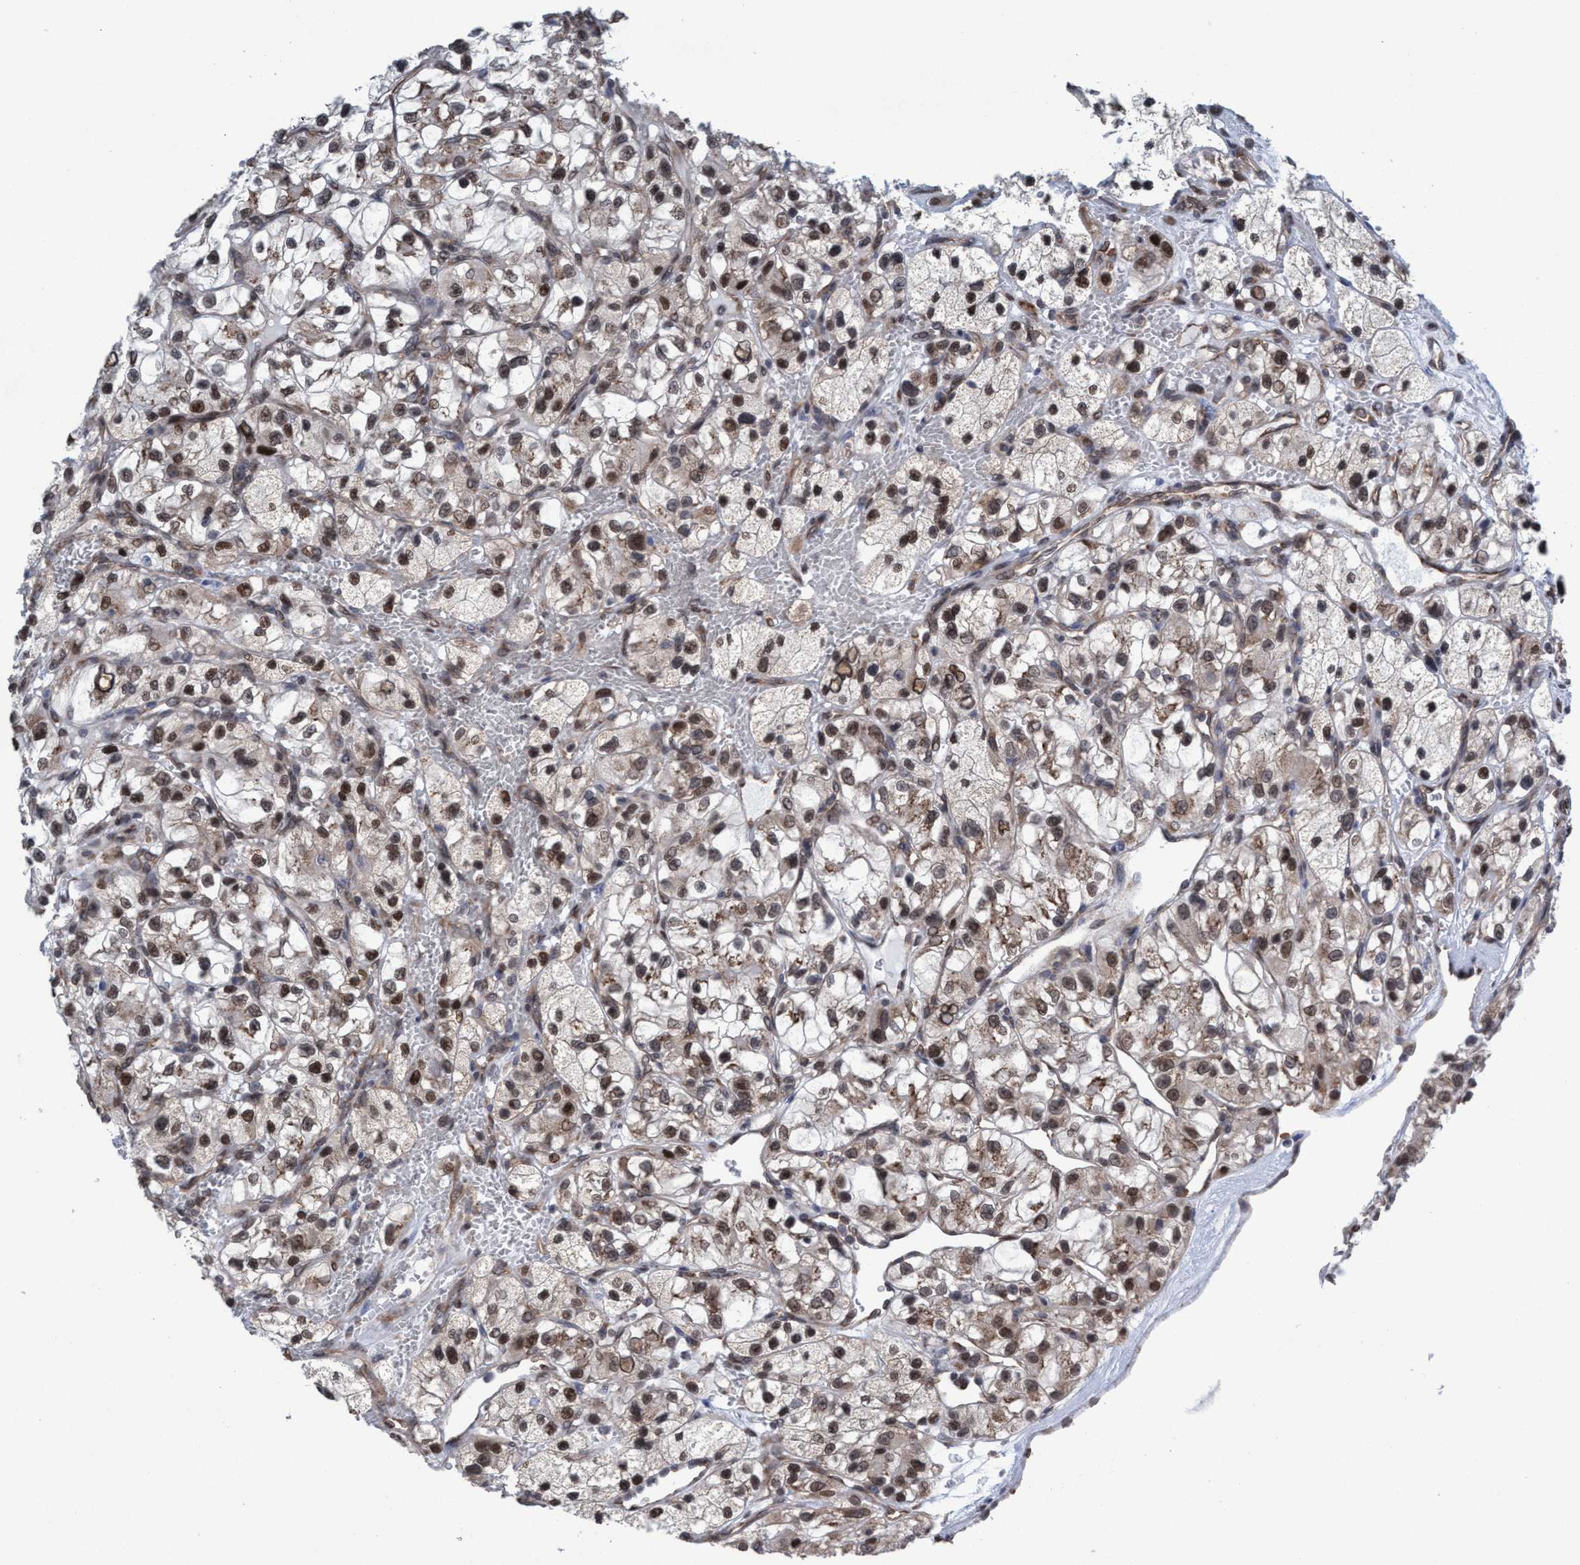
{"staining": {"intensity": "moderate", "quantity": ">75%", "location": "nuclear"}, "tissue": "renal cancer", "cell_type": "Tumor cells", "image_type": "cancer", "snomed": [{"axis": "morphology", "description": "Adenocarcinoma, NOS"}, {"axis": "topography", "description": "Kidney"}], "caption": "The photomicrograph demonstrates staining of renal adenocarcinoma, revealing moderate nuclear protein positivity (brown color) within tumor cells.", "gene": "METAP2", "patient": {"sex": "female", "age": 57}}